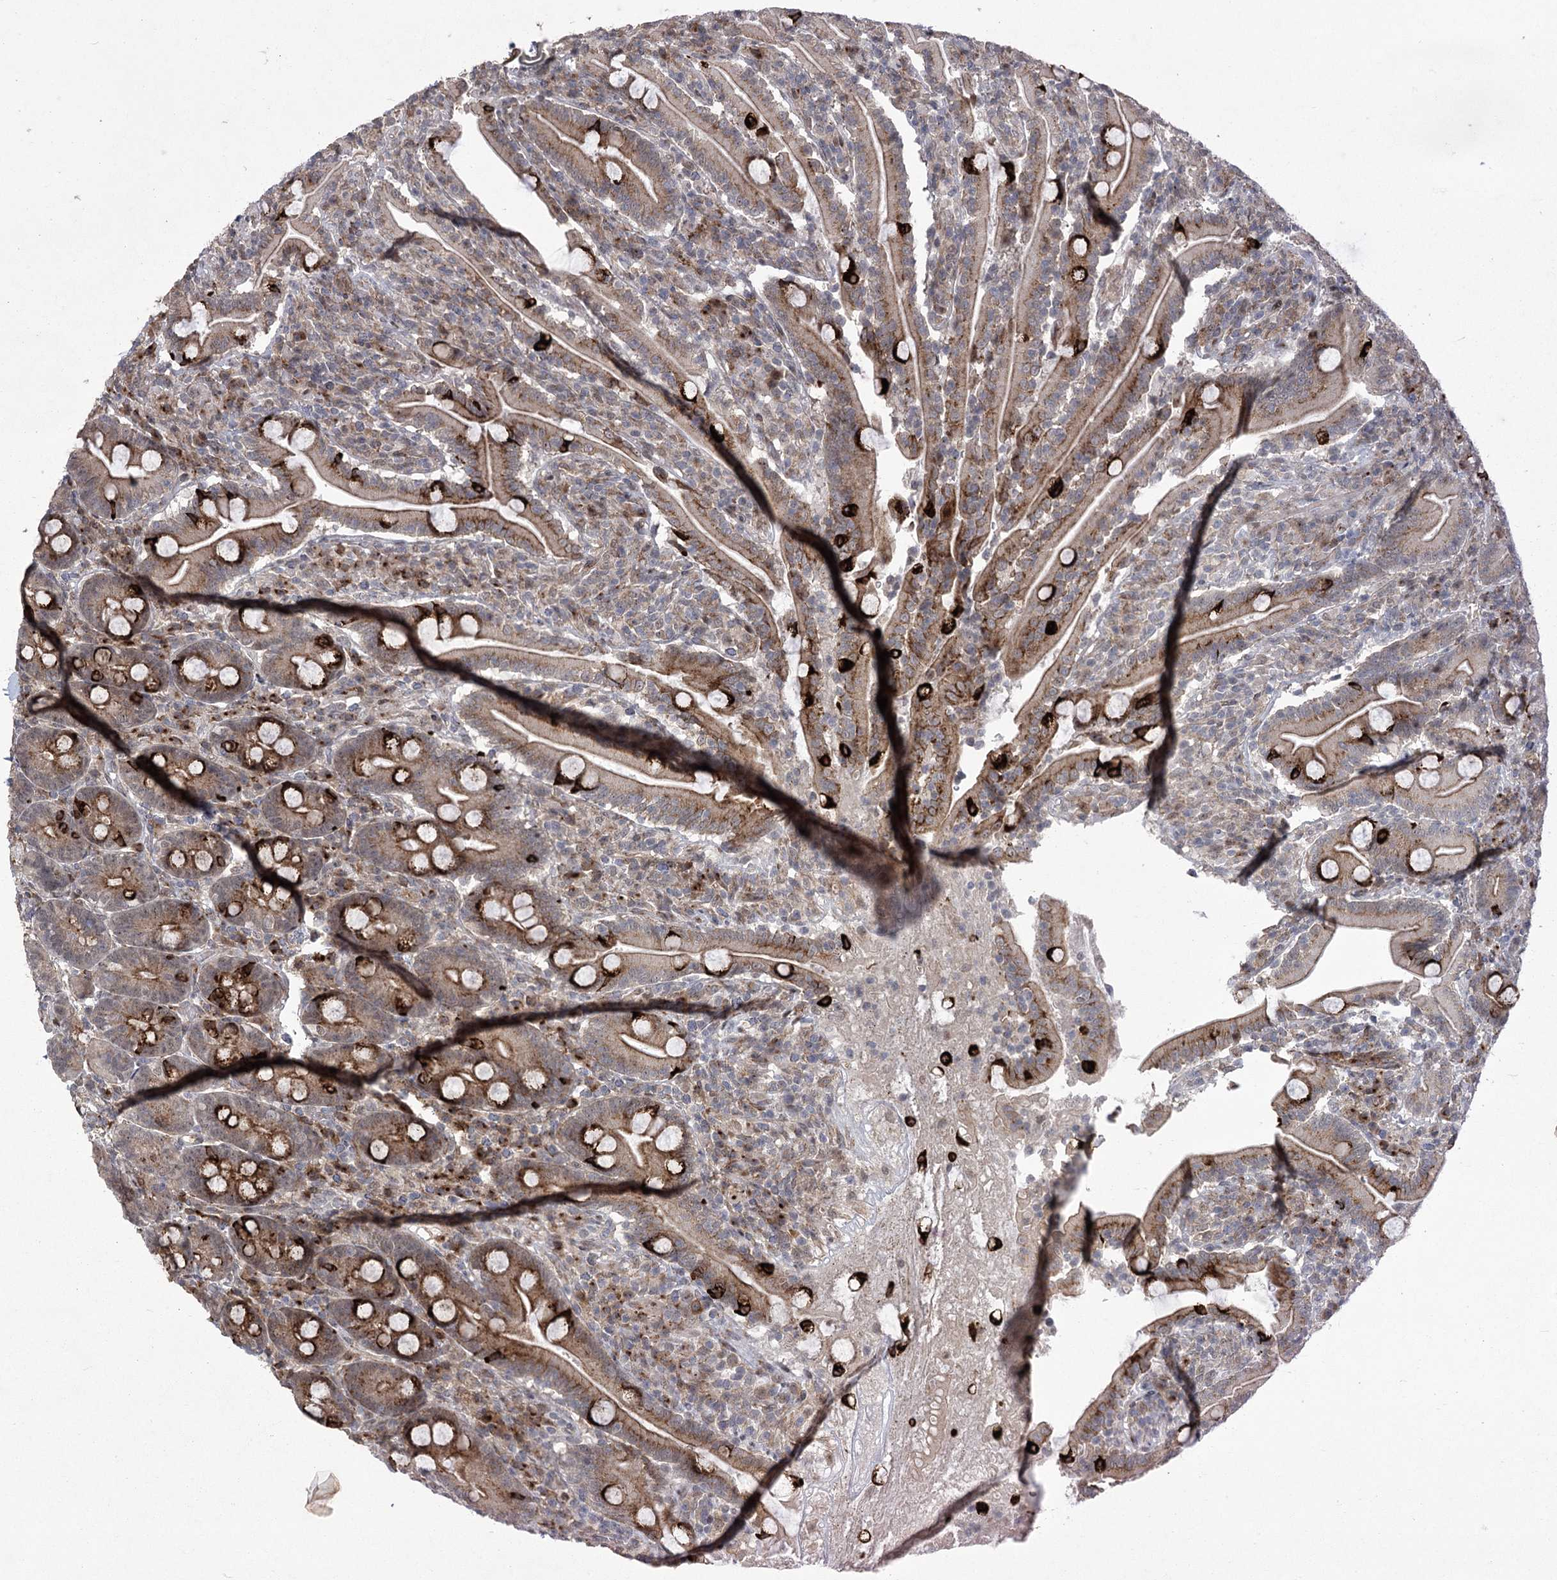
{"staining": {"intensity": "strong", "quantity": "25%-75%", "location": "cytoplasmic/membranous"}, "tissue": "duodenum", "cell_type": "Glandular cells", "image_type": "normal", "snomed": [{"axis": "morphology", "description": "Normal tissue, NOS"}, {"axis": "topography", "description": "Duodenum"}], "caption": "Glandular cells demonstrate high levels of strong cytoplasmic/membranous staining in approximately 25%-75% of cells in normal duodenum. (IHC, brightfield microscopy, high magnification).", "gene": "PARM1", "patient": {"sex": "male", "age": 35}}